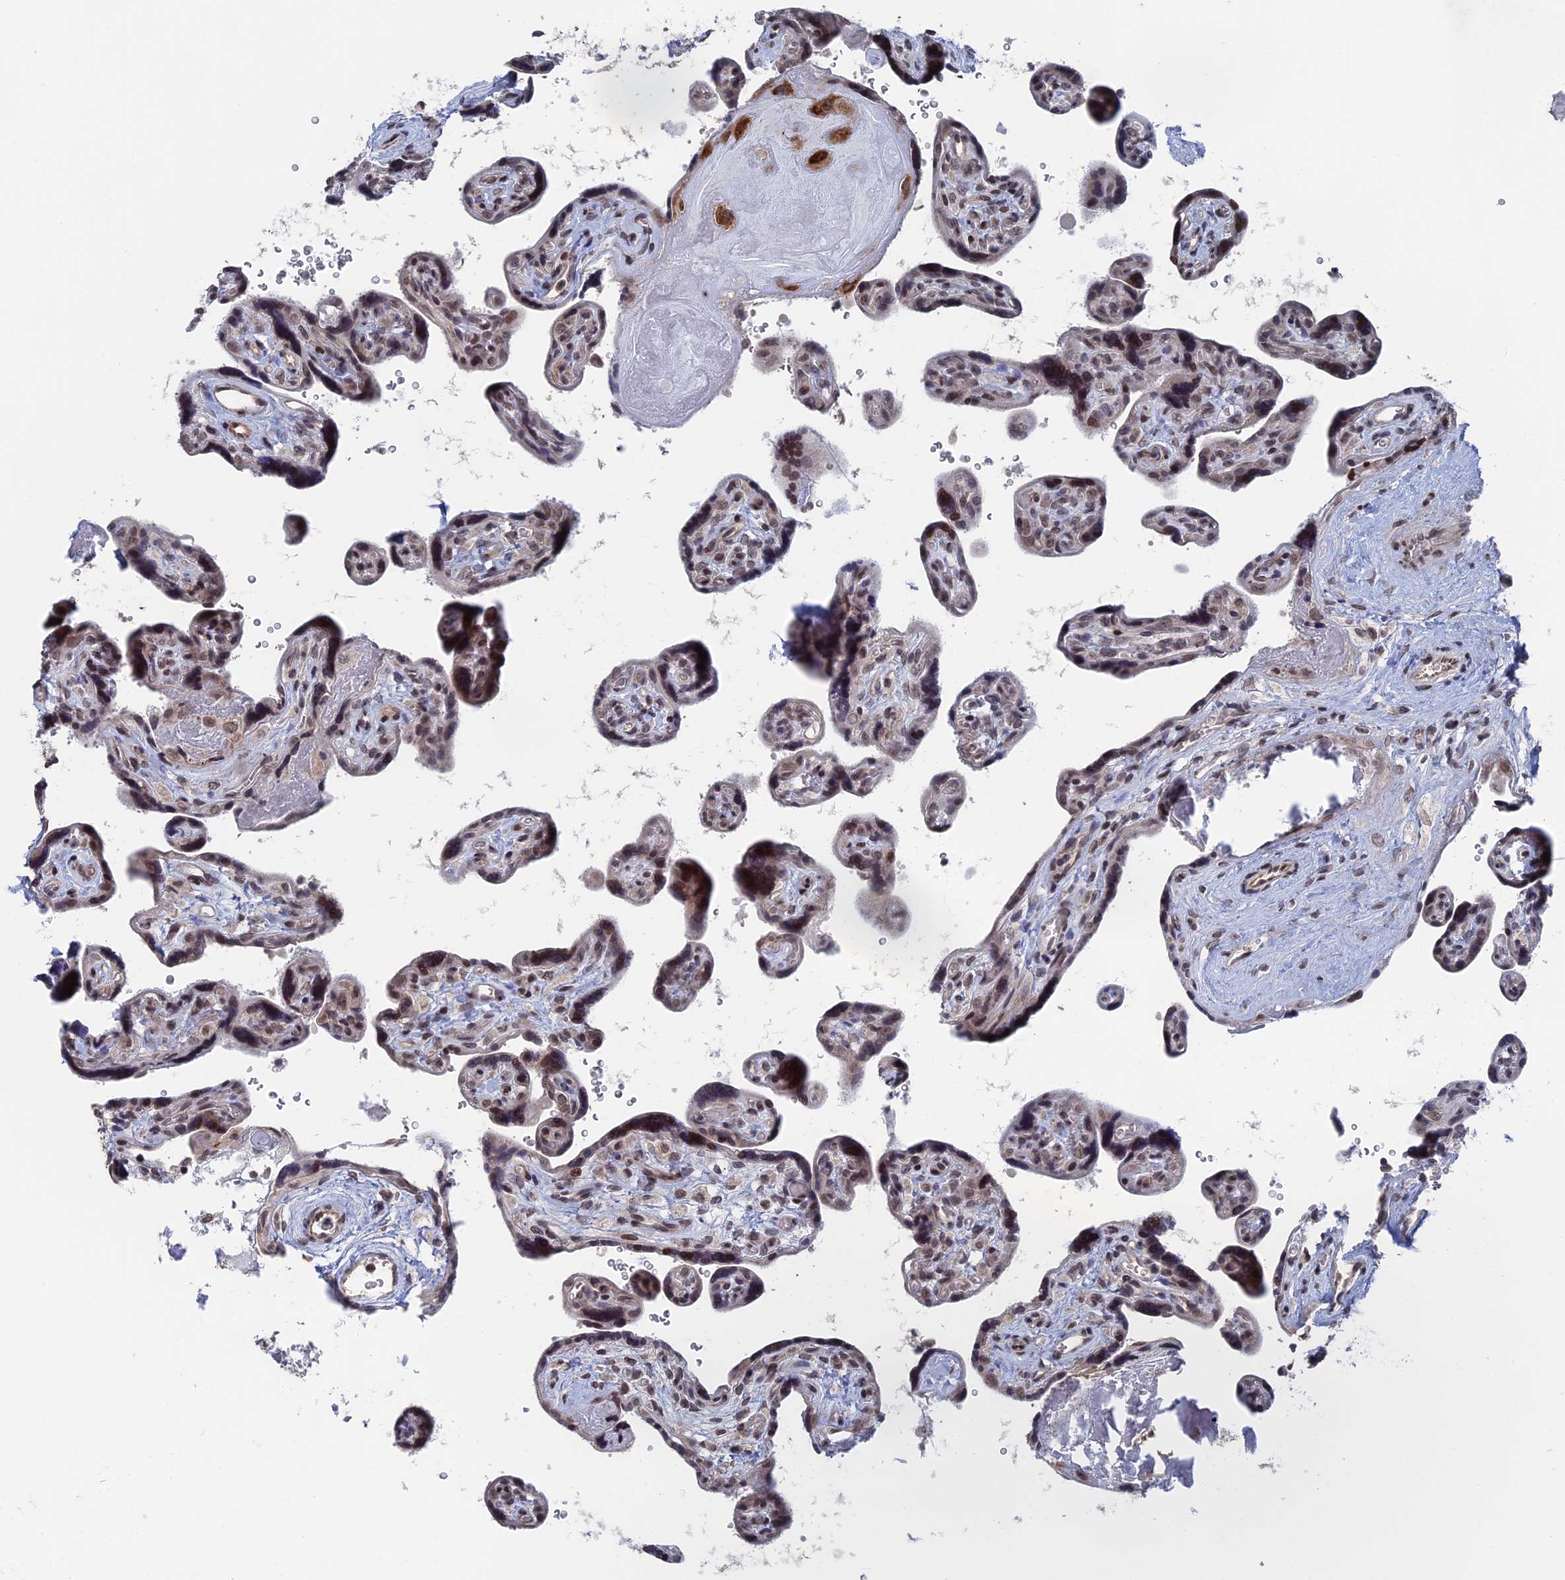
{"staining": {"intensity": "moderate", "quantity": "25%-75%", "location": "nuclear"}, "tissue": "placenta", "cell_type": "Trophoblastic cells", "image_type": "normal", "snomed": [{"axis": "morphology", "description": "Normal tissue, NOS"}, {"axis": "topography", "description": "Placenta"}], "caption": "Brown immunohistochemical staining in normal placenta demonstrates moderate nuclear expression in about 25%-75% of trophoblastic cells. (DAB (3,3'-diaminobenzidine) IHC with brightfield microscopy, high magnification).", "gene": "NR2C2AP", "patient": {"sex": "female", "age": 39}}